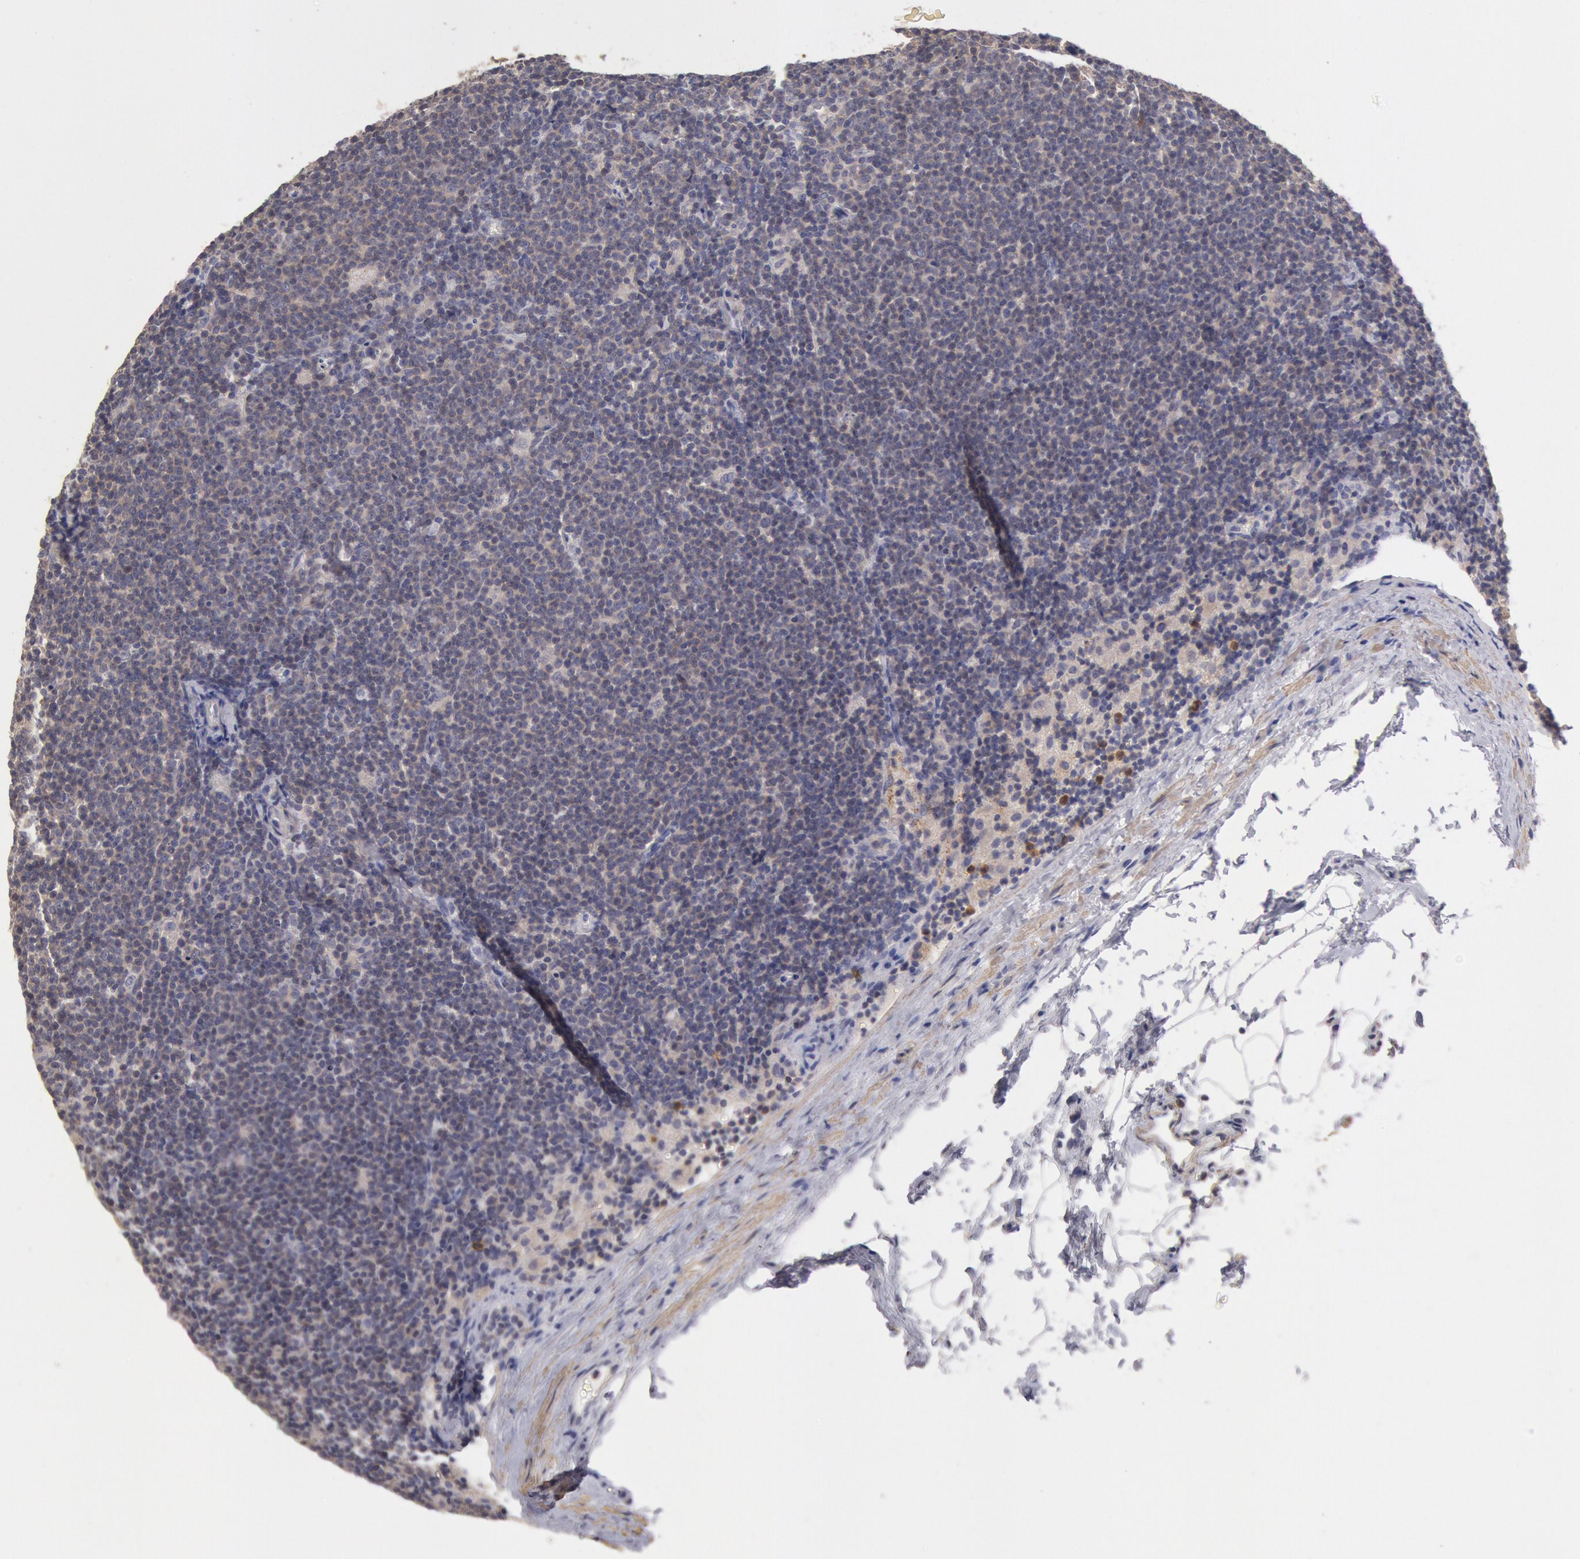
{"staining": {"intensity": "weak", "quantity": "25%-75%", "location": "cytoplasmic/membranous"}, "tissue": "lymphoma", "cell_type": "Tumor cells", "image_type": "cancer", "snomed": [{"axis": "morphology", "description": "Malignant lymphoma, non-Hodgkin's type, Low grade"}, {"axis": "topography", "description": "Lymph node"}], "caption": "Malignant lymphoma, non-Hodgkin's type (low-grade) stained with a brown dye exhibits weak cytoplasmic/membranous positive staining in about 25%-75% of tumor cells.", "gene": "TMED8", "patient": {"sex": "male", "age": 65}}